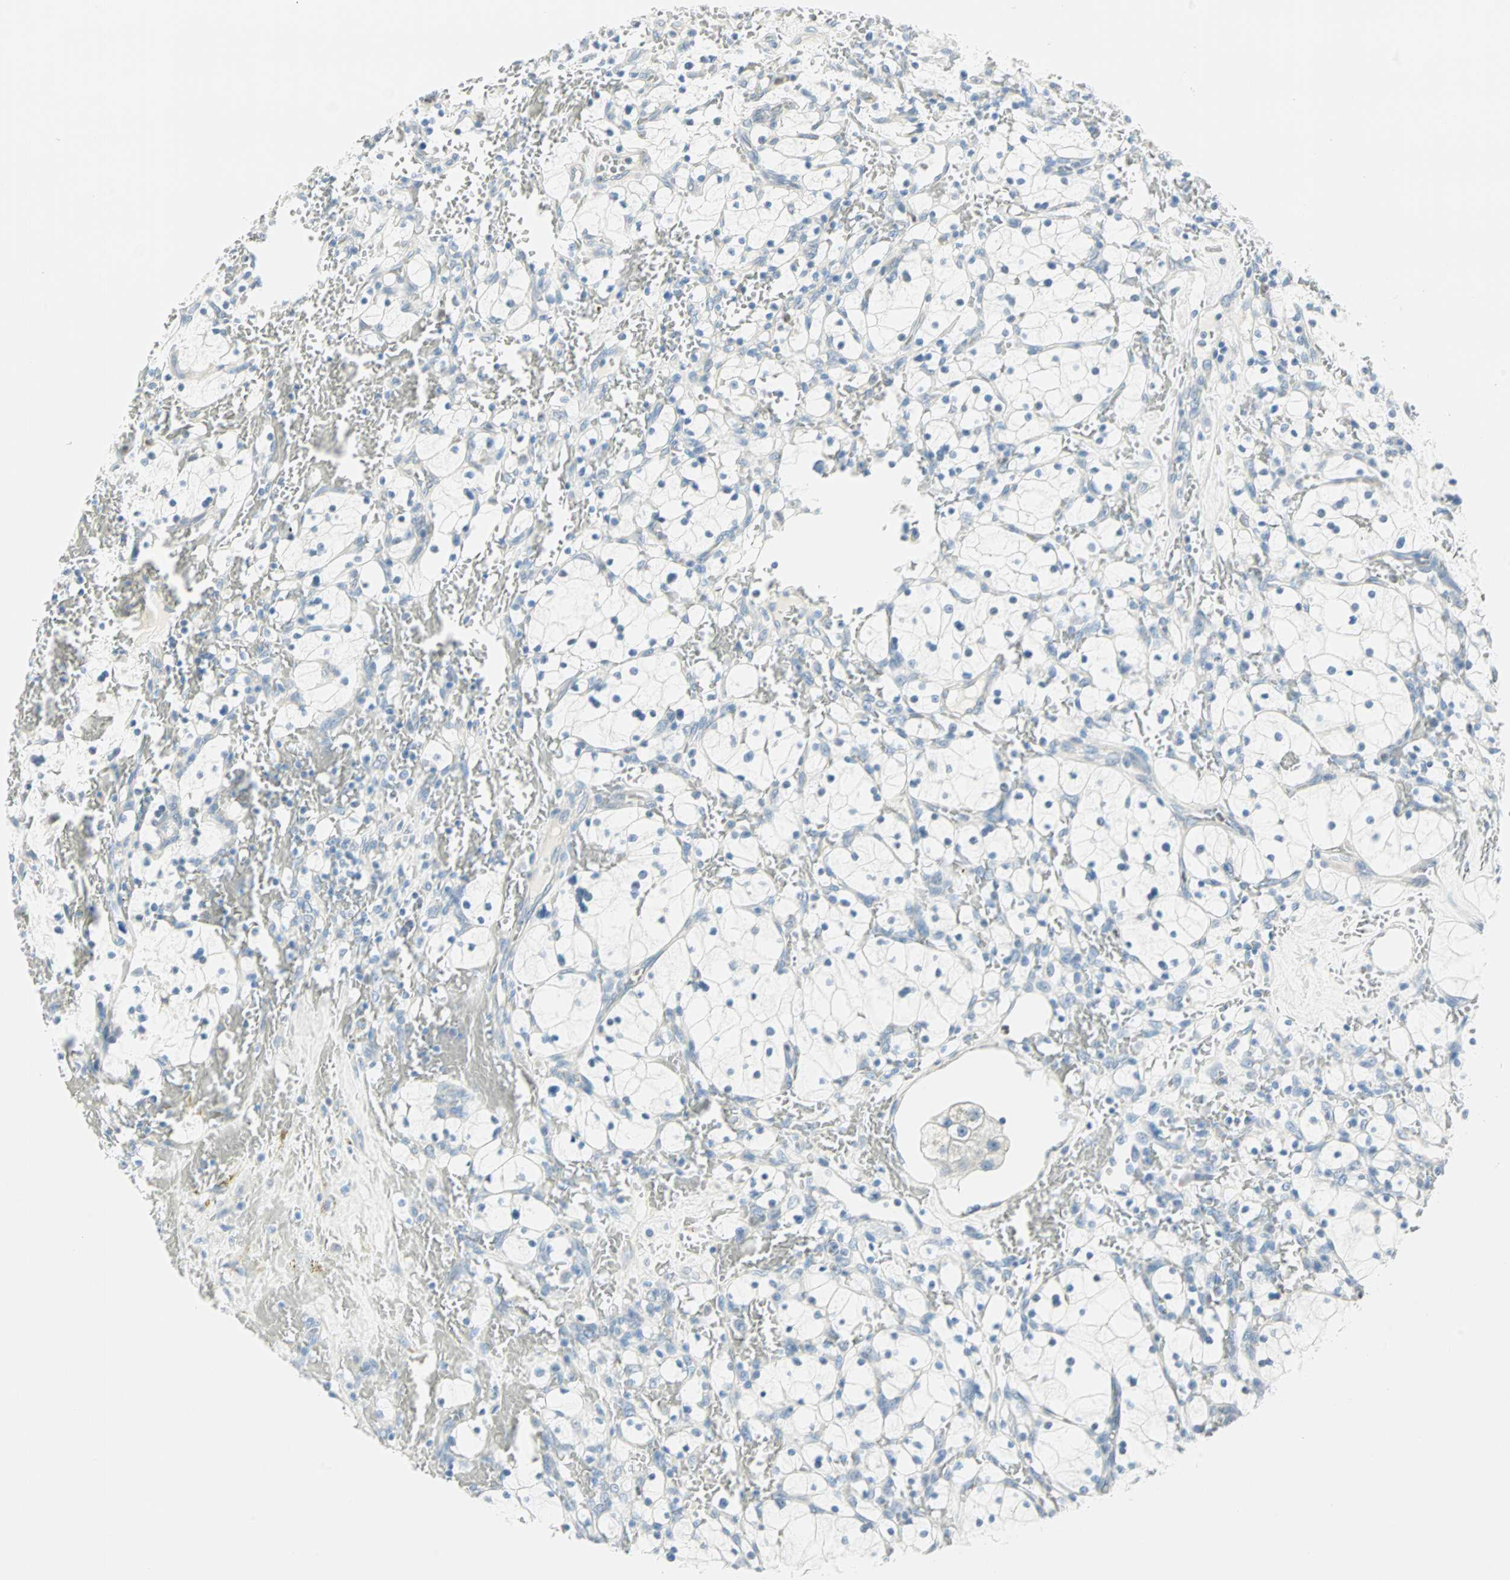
{"staining": {"intensity": "negative", "quantity": "none", "location": "none"}, "tissue": "renal cancer", "cell_type": "Tumor cells", "image_type": "cancer", "snomed": [{"axis": "morphology", "description": "Adenocarcinoma, NOS"}, {"axis": "topography", "description": "Kidney"}], "caption": "The histopathology image displays no significant staining in tumor cells of renal cancer (adenocarcinoma).", "gene": "MLLT10", "patient": {"sex": "female", "age": 83}}